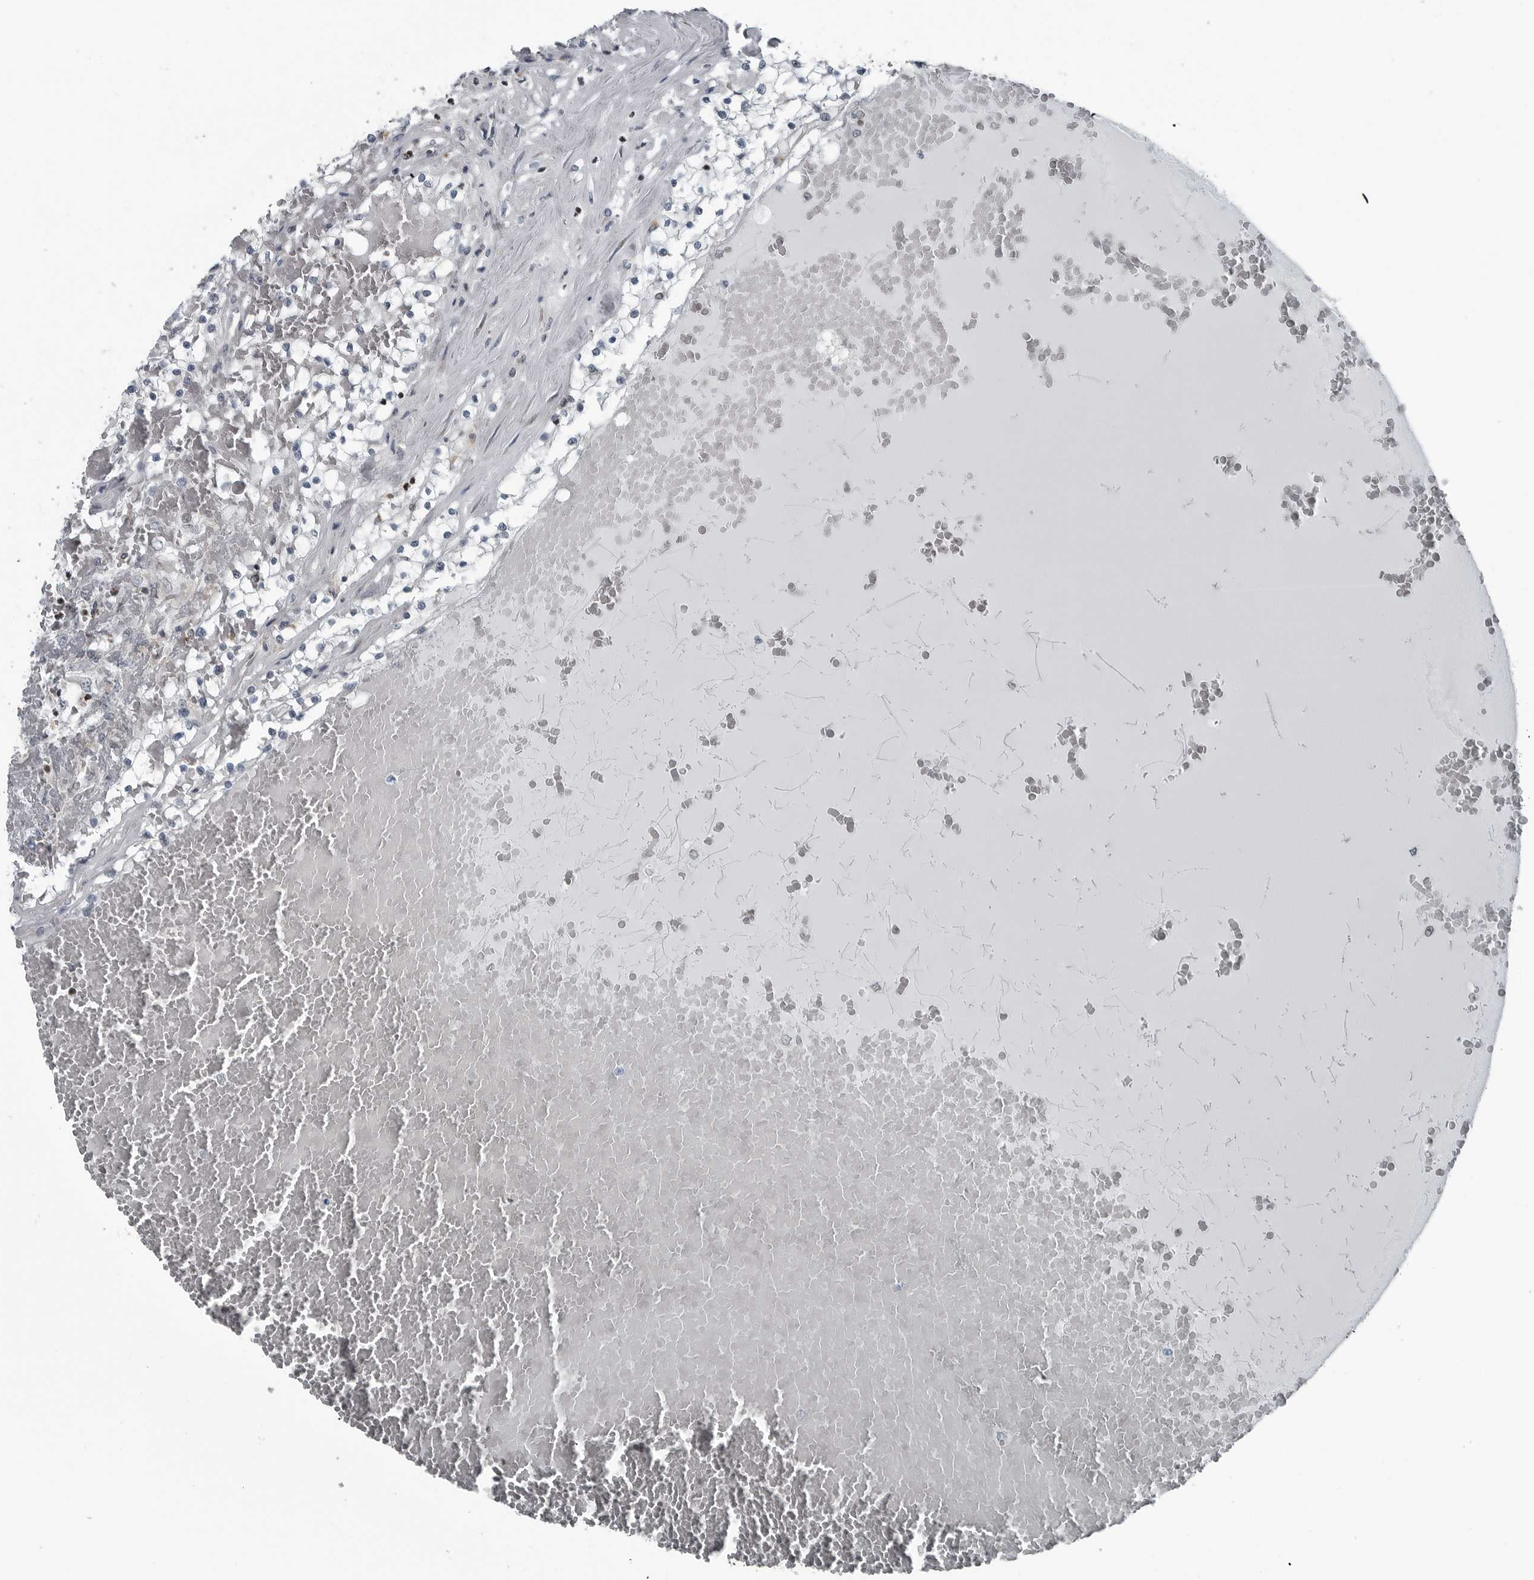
{"staining": {"intensity": "negative", "quantity": "none", "location": "none"}, "tissue": "renal cancer", "cell_type": "Tumor cells", "image_type": "cancer", "snomed": [{"axis": "morphology", "description": "Normal tissue, NOS"}, {"axis": "morphology", "description": "Adenocarcinoma, NOS"}, {"axis": "topography", "description": "Kidney"}], "caption": "Immunohistochemical staining of human renal adenocarcinoma exhibits no significant staining in tumor cells. (Brightfield microscopy of DAB immunohistochemistry (IHC) at high magnification).", "gene": "GAK", "patient": {"sex": "male", "age": 68}}